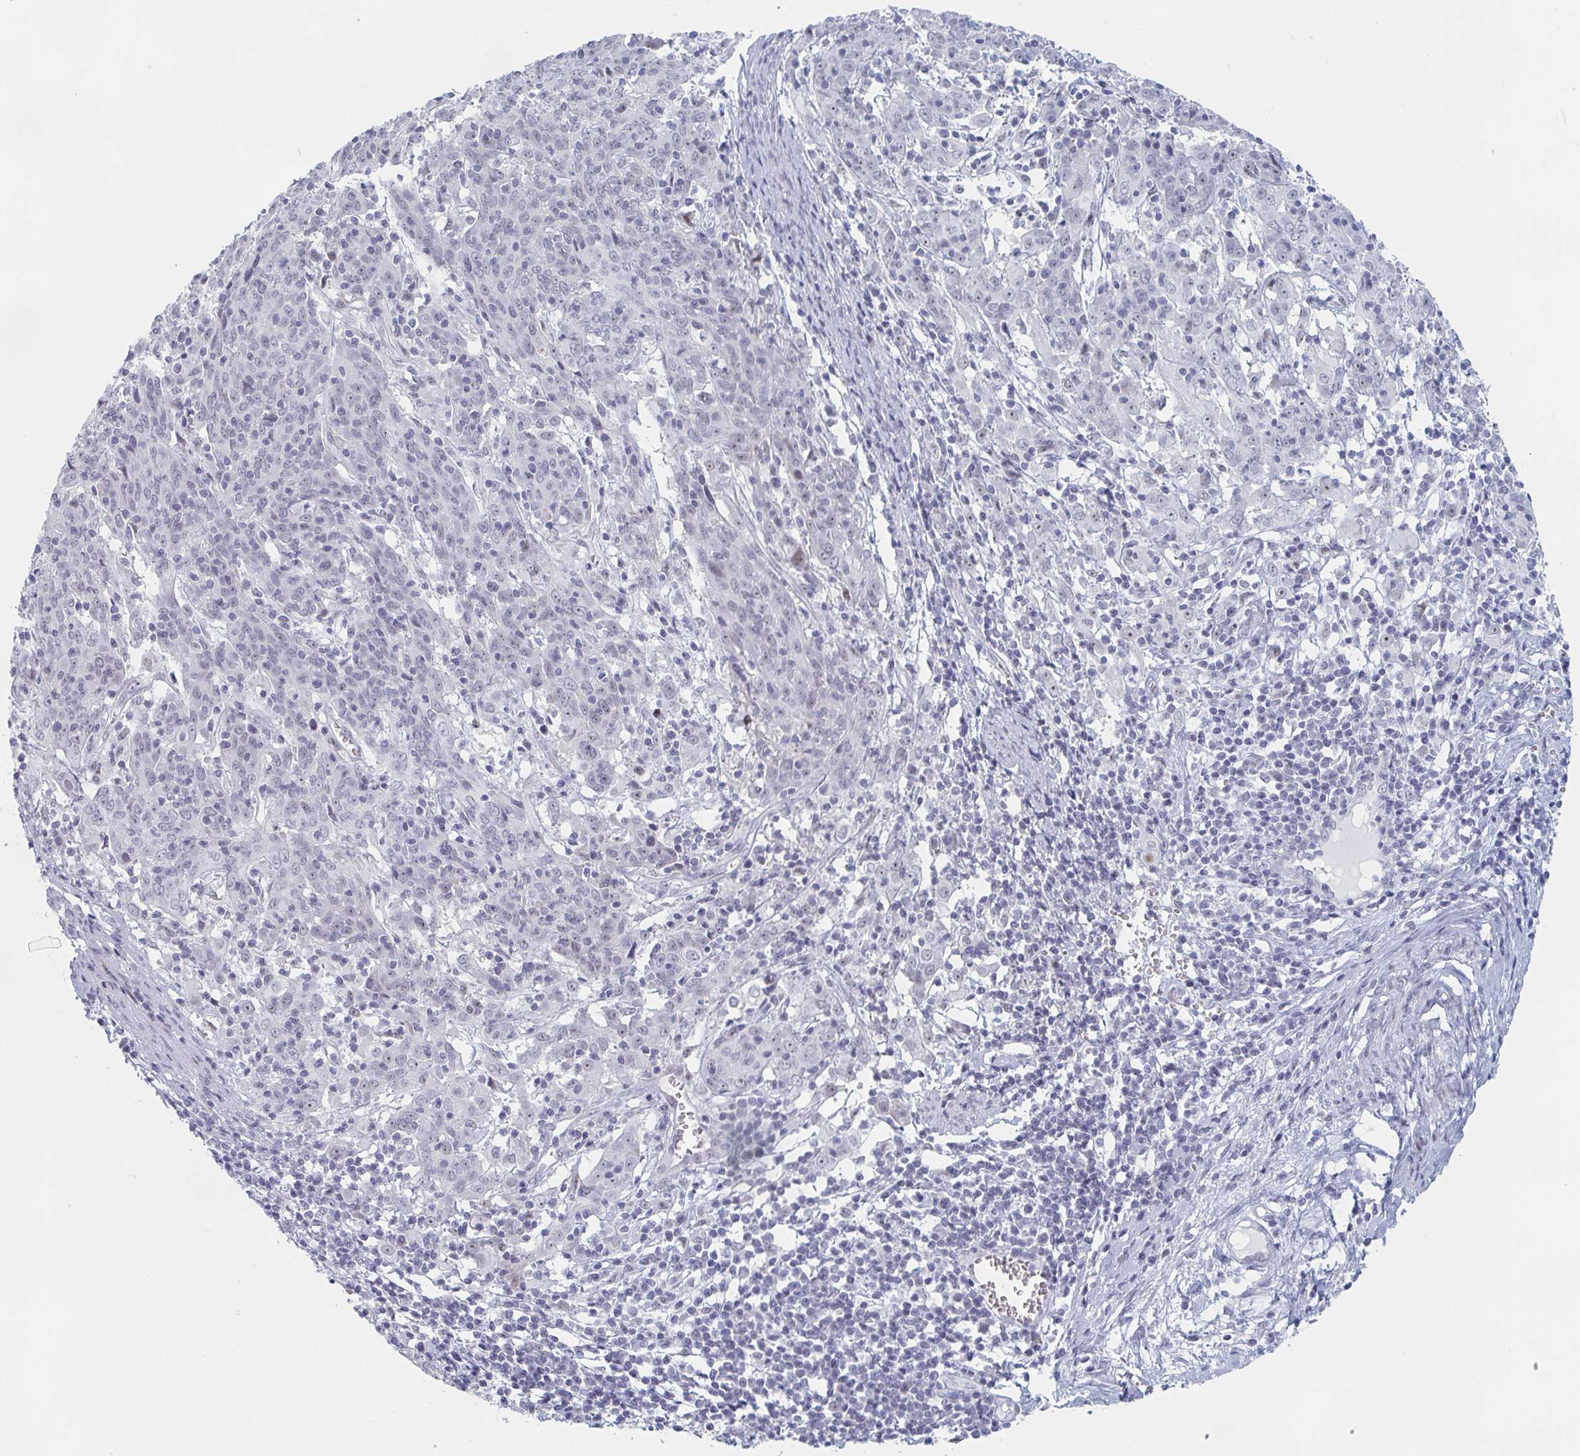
{"staining": {"intensity": "weak", "quantity": "<25%", "location": "nuclear"}, "tissue": "cervical cancer", "cell_type": "Tumor cells", "image_type": "cancer", "snomed": [{"axis": "morphology", "description": "Squamous cell carcinoma, NOS"}, {"axis": "topography", "description": "Cervix"}], "caption": "Histopathology image shows no protein positivity in tumor cells of cervical squamous cell carcinoma tissue.", "gene": "NR1H2", "patient": {"sex": "female", "age": 67}}